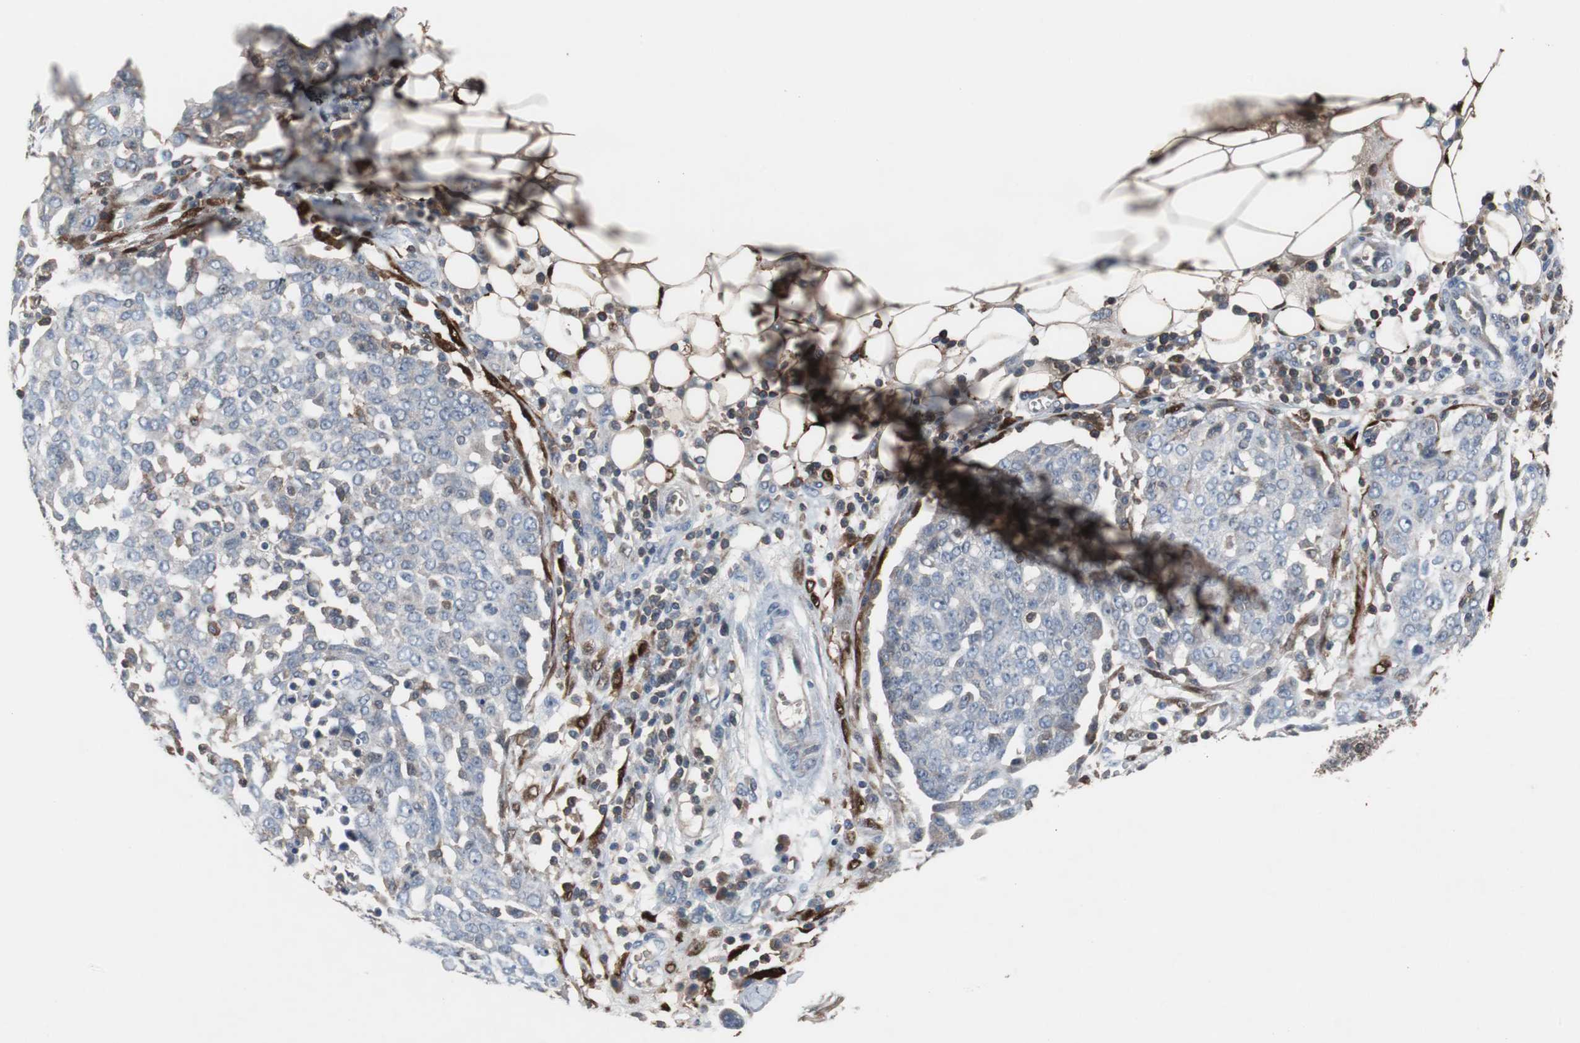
{"staining": {"intensity": "negative", "quantity": "none", "location": "none"}, "tissue": "ovarian cancer", "cell_type": "Tumor cells", "image_type": "cancer", "snomed": [{"axis": "morphology", "description": "Cystadenocarcinoma, serous, NOS"}, {"axis": "topography", "description": "Soft tissue"}, {"axis": "topography", "description": "Ovary"}], "caption": "This is an immunohistochemistry photomicrograph of ovarian serous cystadenocarcinoma. There is no staining in tumor cells.", "gene": "CALB2", "patient": {"sex": "female", "age": 57}}